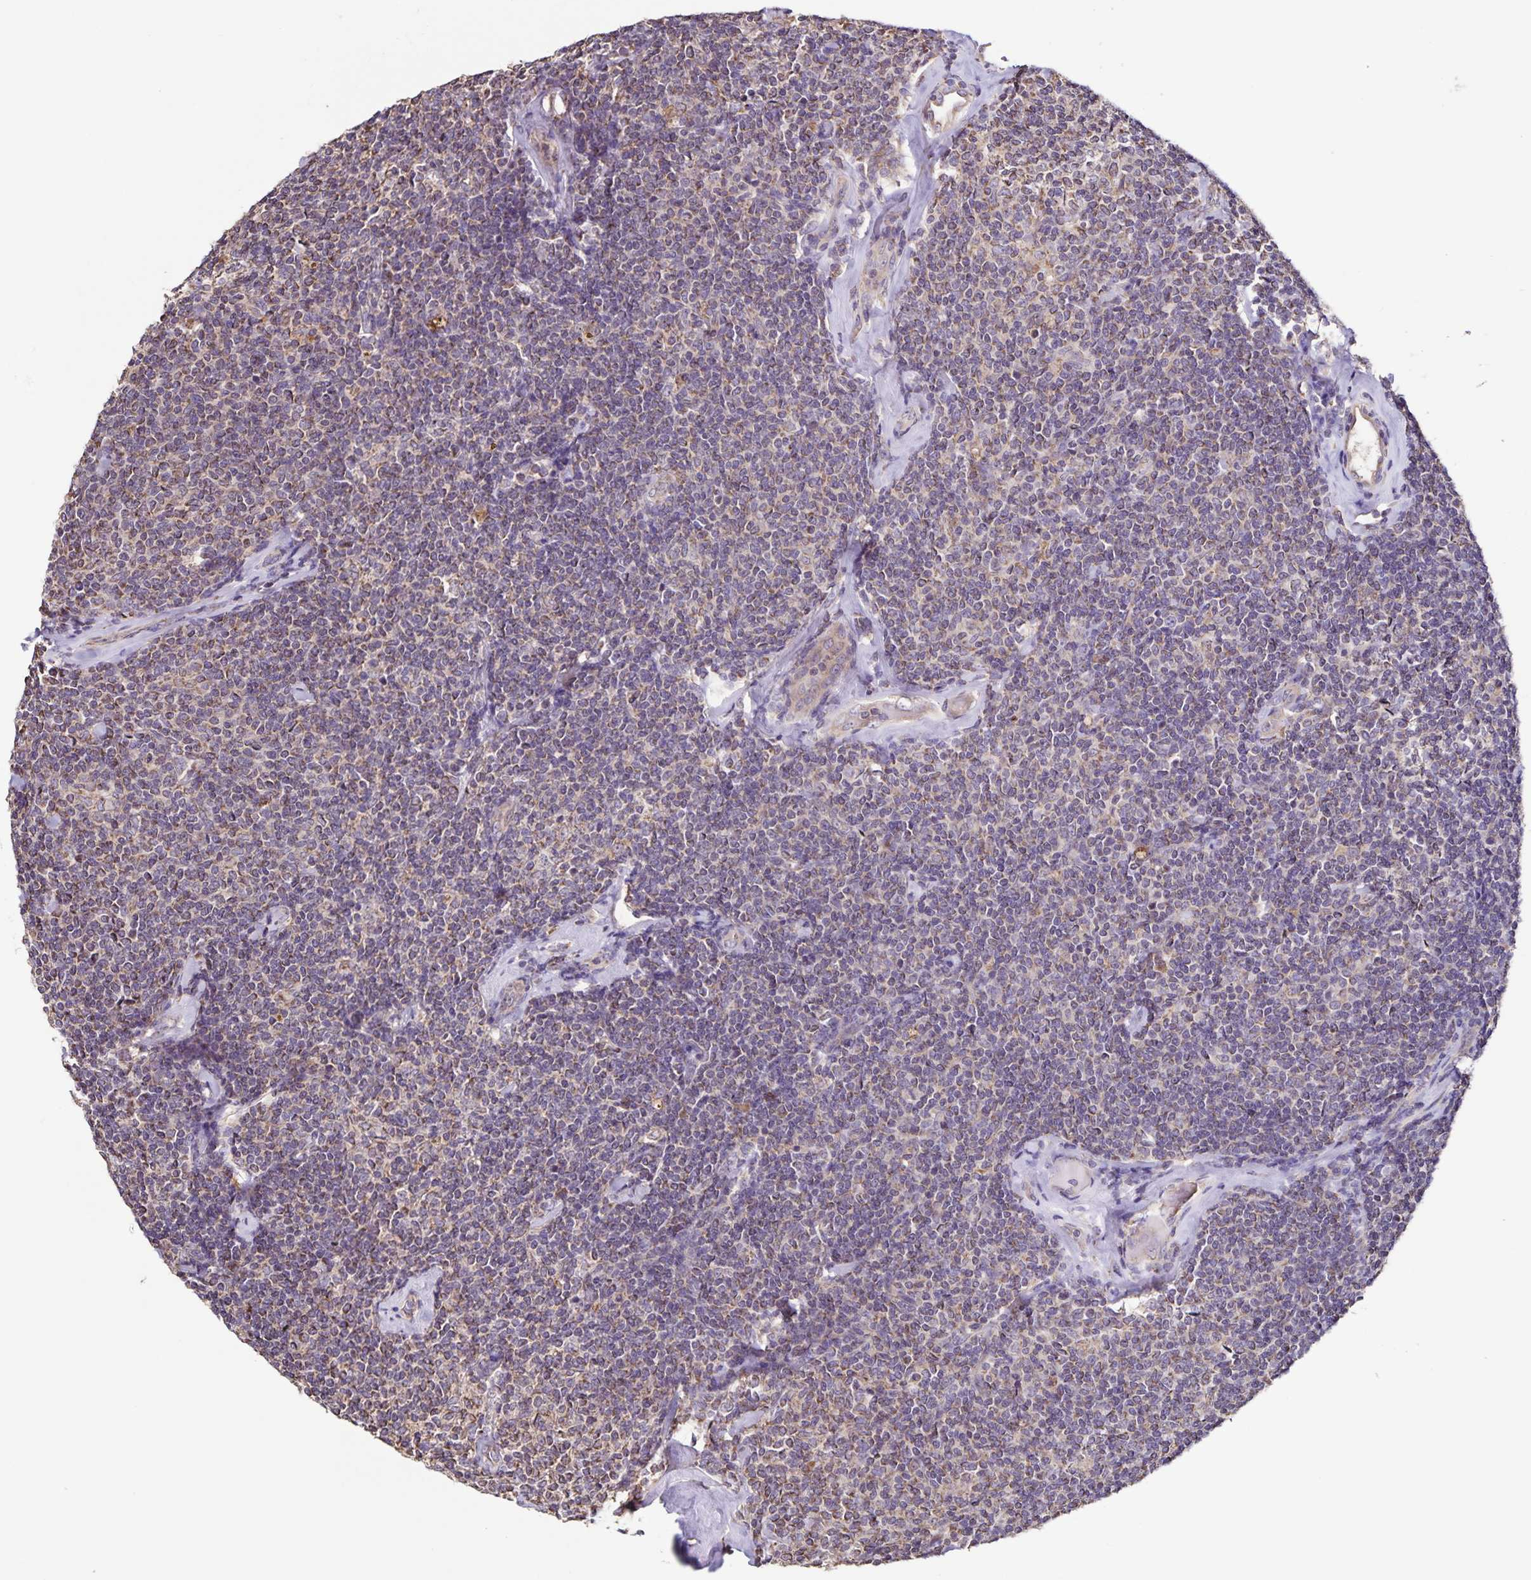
{"staining": {"intensity": "weak", "quantity": "25%-75%", "location": "cytoplasmic/membranous"}, "tissue": "lymphoma", "cell_type": "Tumor cells", "image_type": "cancer", "snomed": [{"axis": "morphology", "description": "Malignant lymphoma, non-Hodgkin's type, Low grade"}, {"axis": "topography", "description": "Lymph node"}], "caption": "Human low-grade malignant lymphoma, non-Hodgkin's type stained with a brown dye displays weak cytoplasmic/membranous positive positivity in approximately 25%-75% of tumor cells.", "gene": "MAN1A1", "patient": {"sex": "female", "age": 56}}